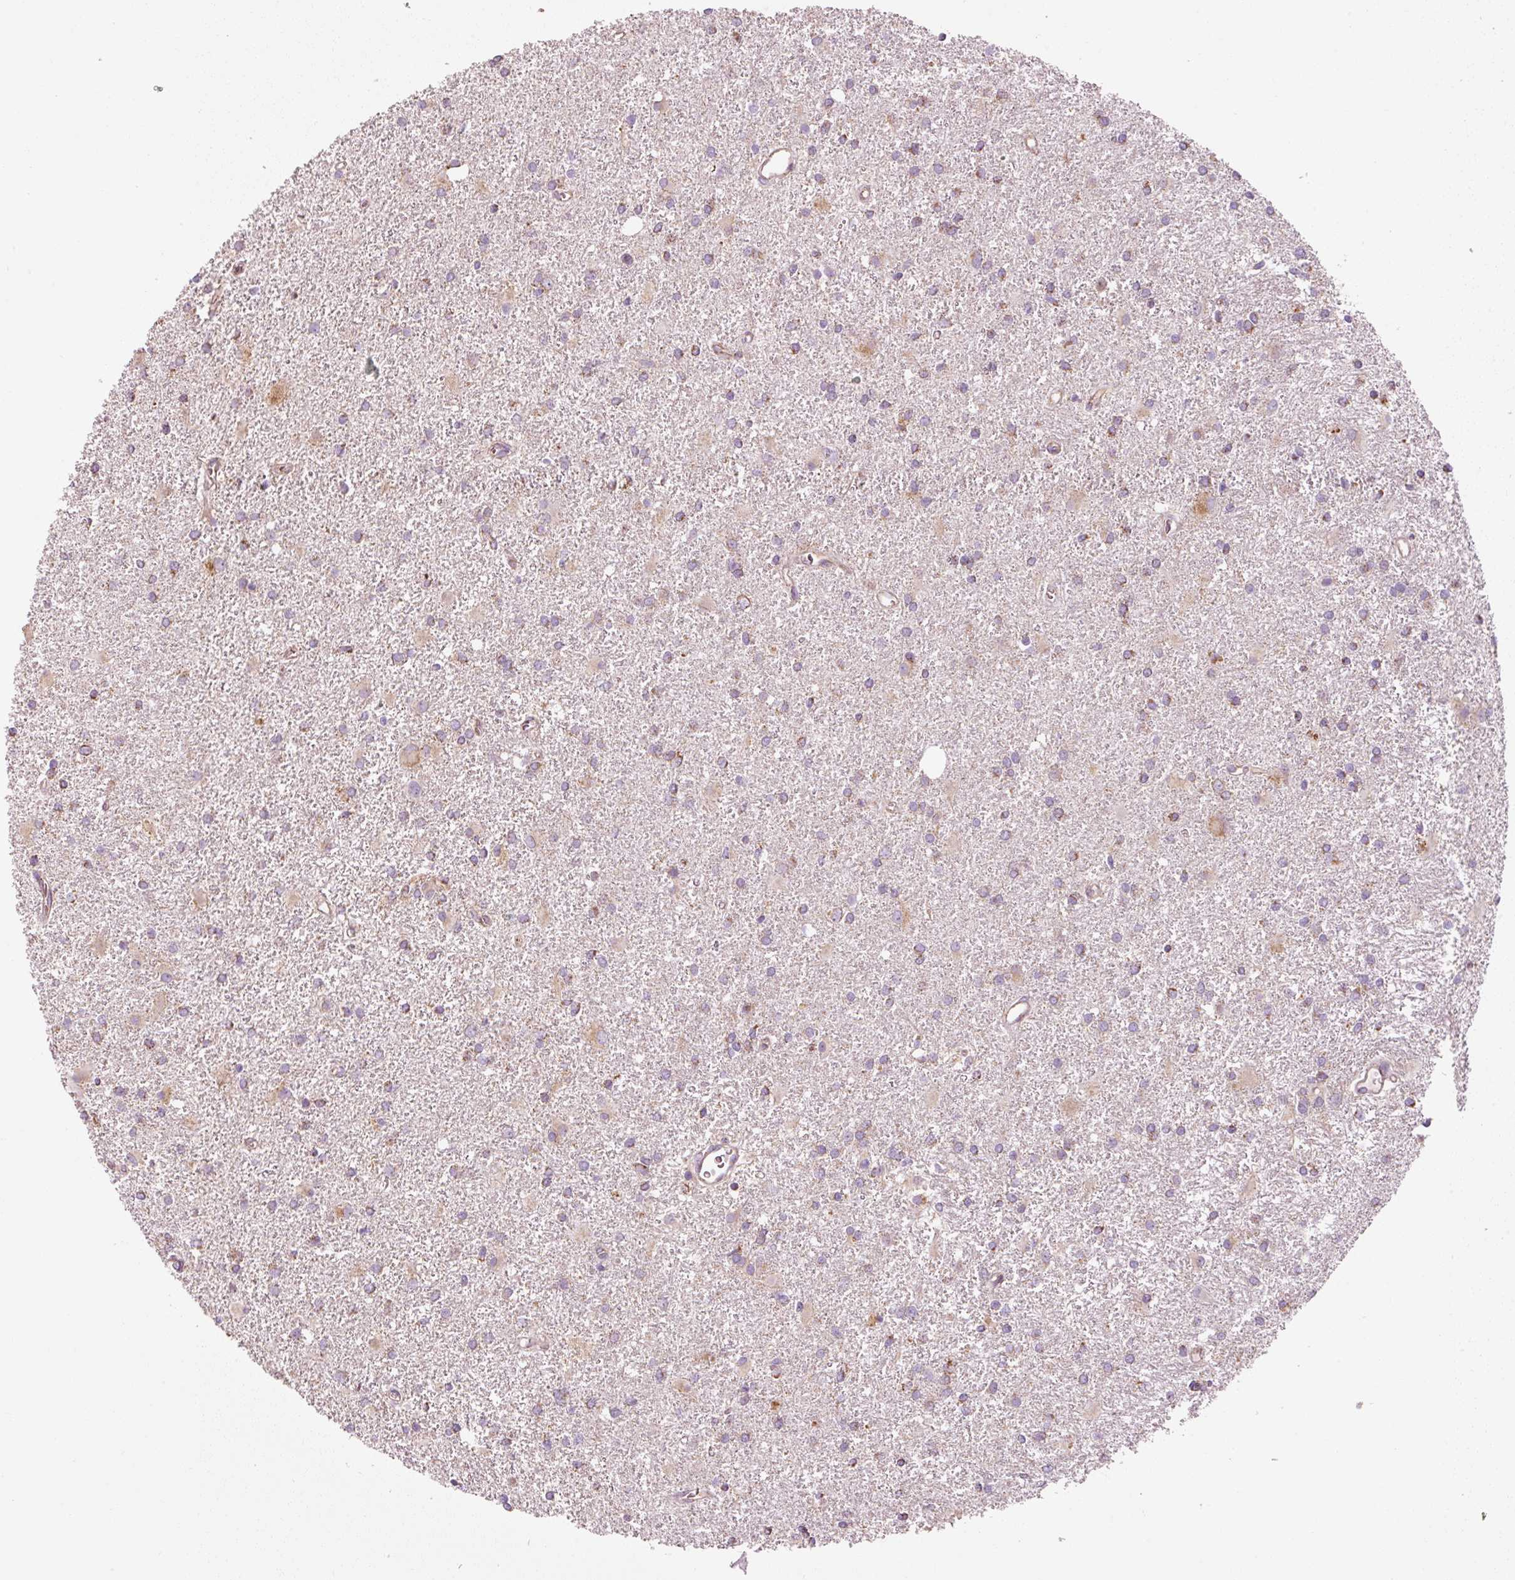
{"staining": {"intensity": "weak", "quantity": "<25%", "location": "cytoplasmic/membranous"}, "tissue": "glioma", "cell_type": "Tumor cells", "image_type": "cancer", "snomed": [{"axis": "morphology", "description": "Glioma, malignant, High grade"}, {"axis": "topography", "description": "Brain"}], "caption": "Malignant glioma (high-grade) was stained to show a protein in brown. There is no significant positivity in tumor cells.", "gene": "NDUFB4", "patient": {"sex": "female", "age": 50}}